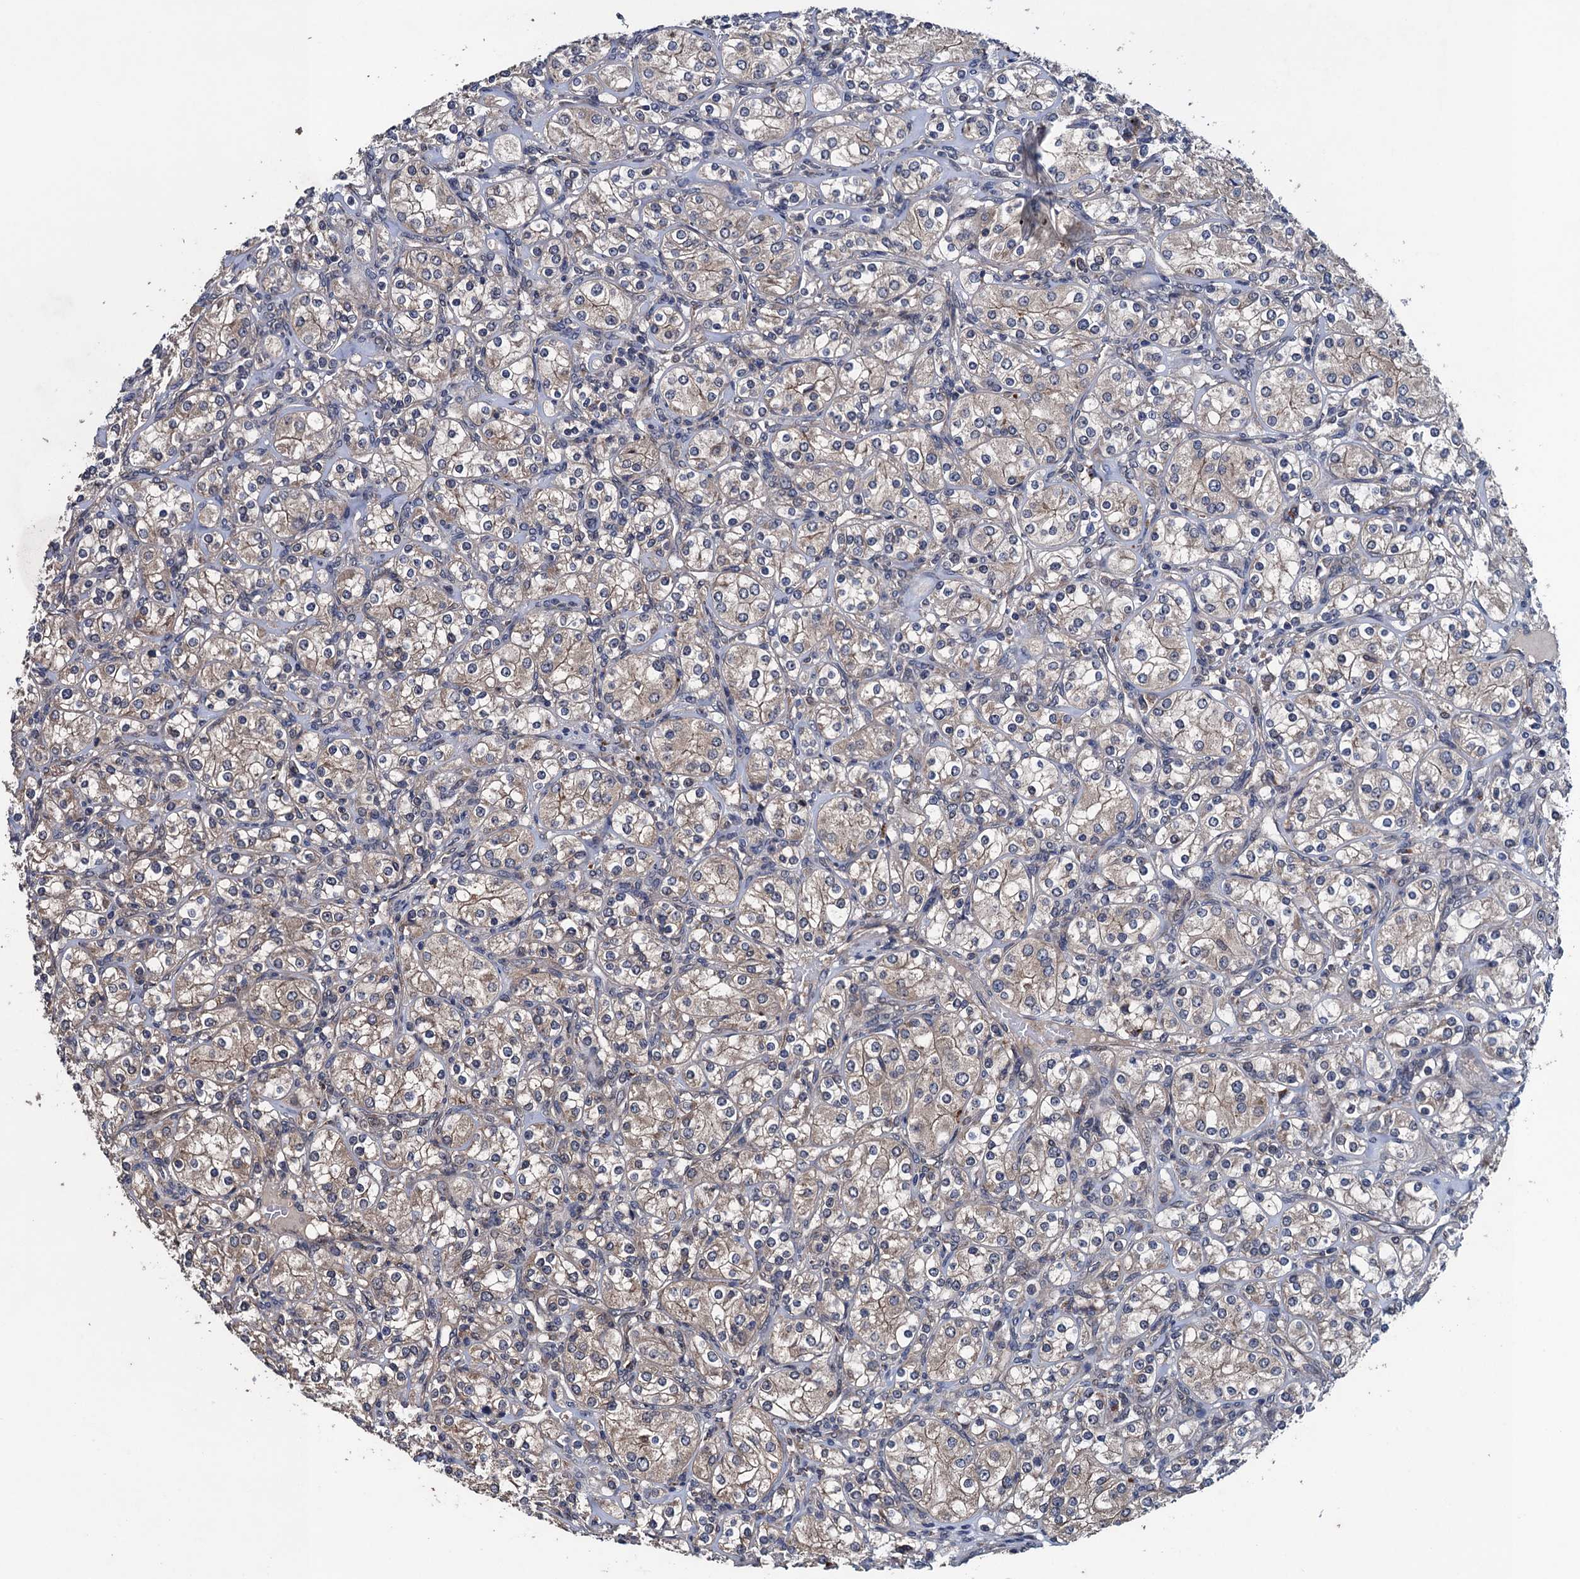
{"staining": {"intensity": "weak", "quantity": "25%-75%", "location": "cytoplasmic/membranous"}, "tissue": "renal cancer", "cell_type": "Tumor cells", "image_type": "cancer", "snomed": [{"axis": "morphology", "description": "Adenocarcinoma, NOS"}, {"axis": "topography", "description": "Kidney"}], "caption": "Adenocarcinoma (renal) stained for a protein (brown) exhibits weak cytoplasmic/membranous positive positivity in approximately 25%-75% of tumor cells.", "gene": "BLTP3B", "patient": {"sex": "male", "age": 77}}